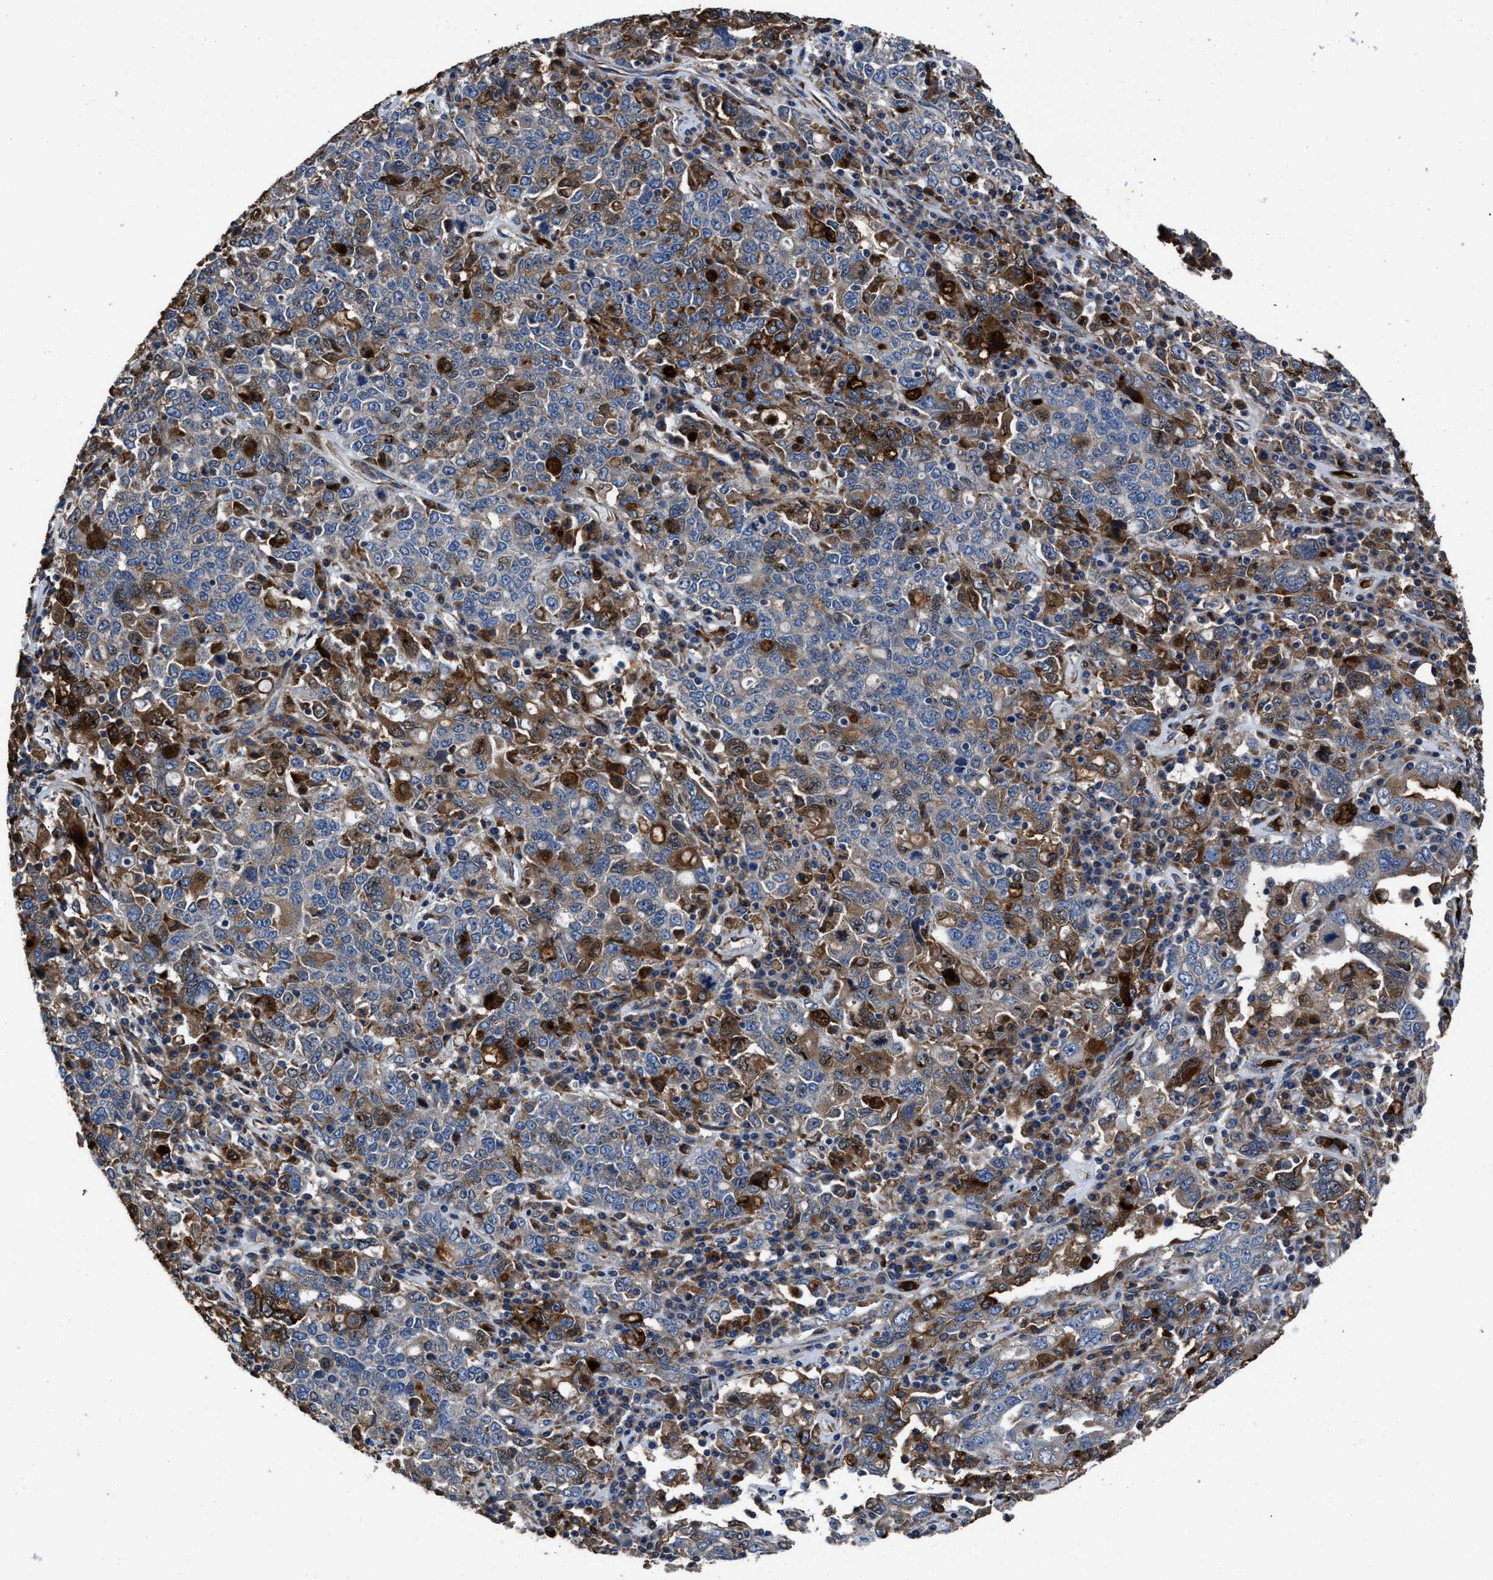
{"staining": {"intensity": "strong", "quantity": "<25%", "location": "cytoplasmic/membranous"}, "tissue": "ovarian cancer", "cell_type": "Tumor cells", "image_type": "cancer", "snomed": [{"axis": "morphology", "description": "Carcinoma, endometroid"}, {"axis": "topography", "description": "Ovary"}], "caption": "Immunohistochemical staining of endometroid carcinoma (ovarian) exhibits medium levels of strong cytoplasmic/membranous protein expression in about <25% of tumor cells.", "gene": "ANGPT1", "patient": {"sex": "female", "age": 62}}